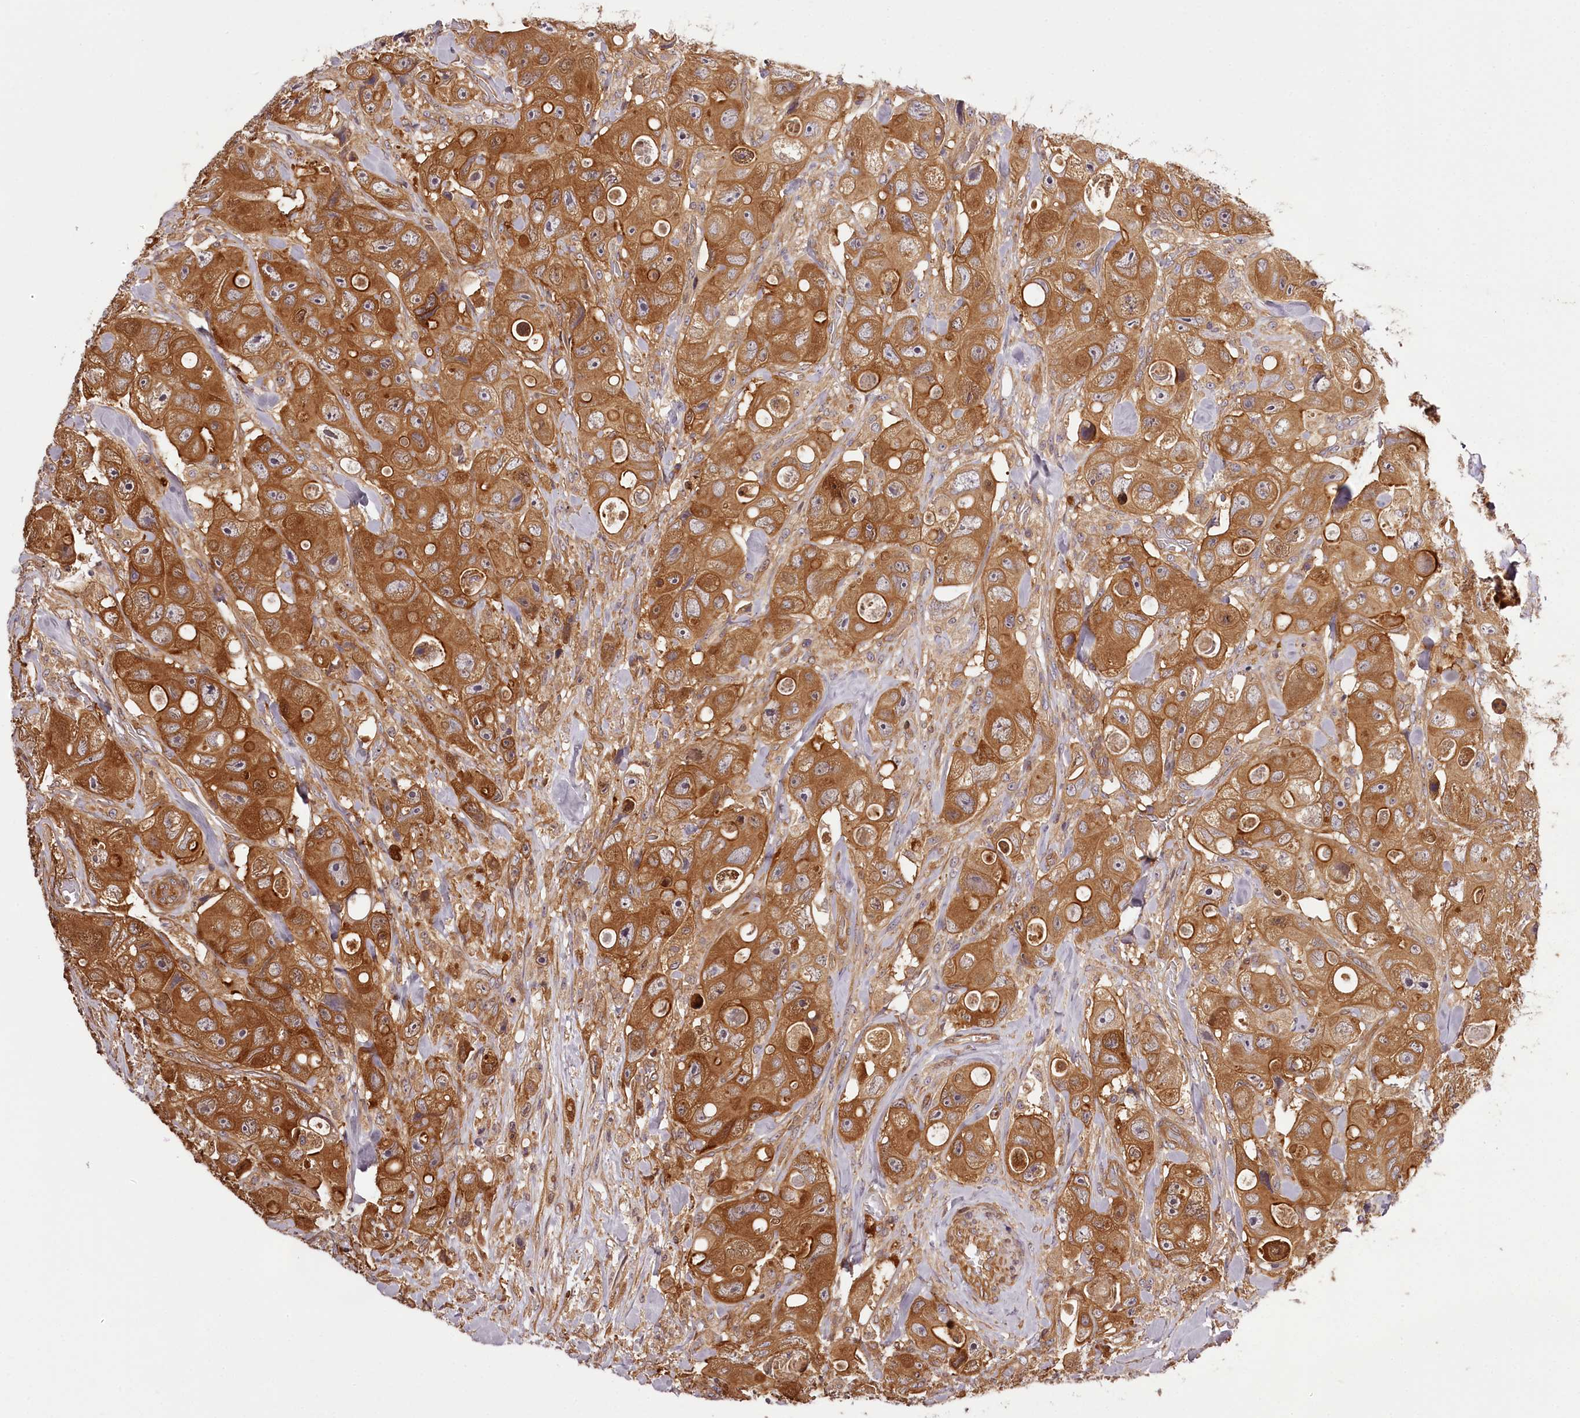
{"staining": {"intensity": "strong", "quantity": ">75%", "location": "cytoplasmic/membranous"}, "tissue": "colorectal cancer", "cell_type": "Tumor cells", "image_type": "cancer", "snomed": [{"axis": "morphology", "description": "Adenocarcinoma, NOS"}, {"axis": "topography", "description": "Colon"}], "caption": "Immunohistochemical staining of colorectal cancer displays high levels of strong cytoplasmic/membranous expression in about >75% of tumor cells. The staining was performed using DAB (3,3'-diaminobenzidine), with brown indicating positive protein expression. Nuclei are stained blue with hematoxylin.", "gene": "TARS1", "patient": {"sex": "female", "age": 46}}